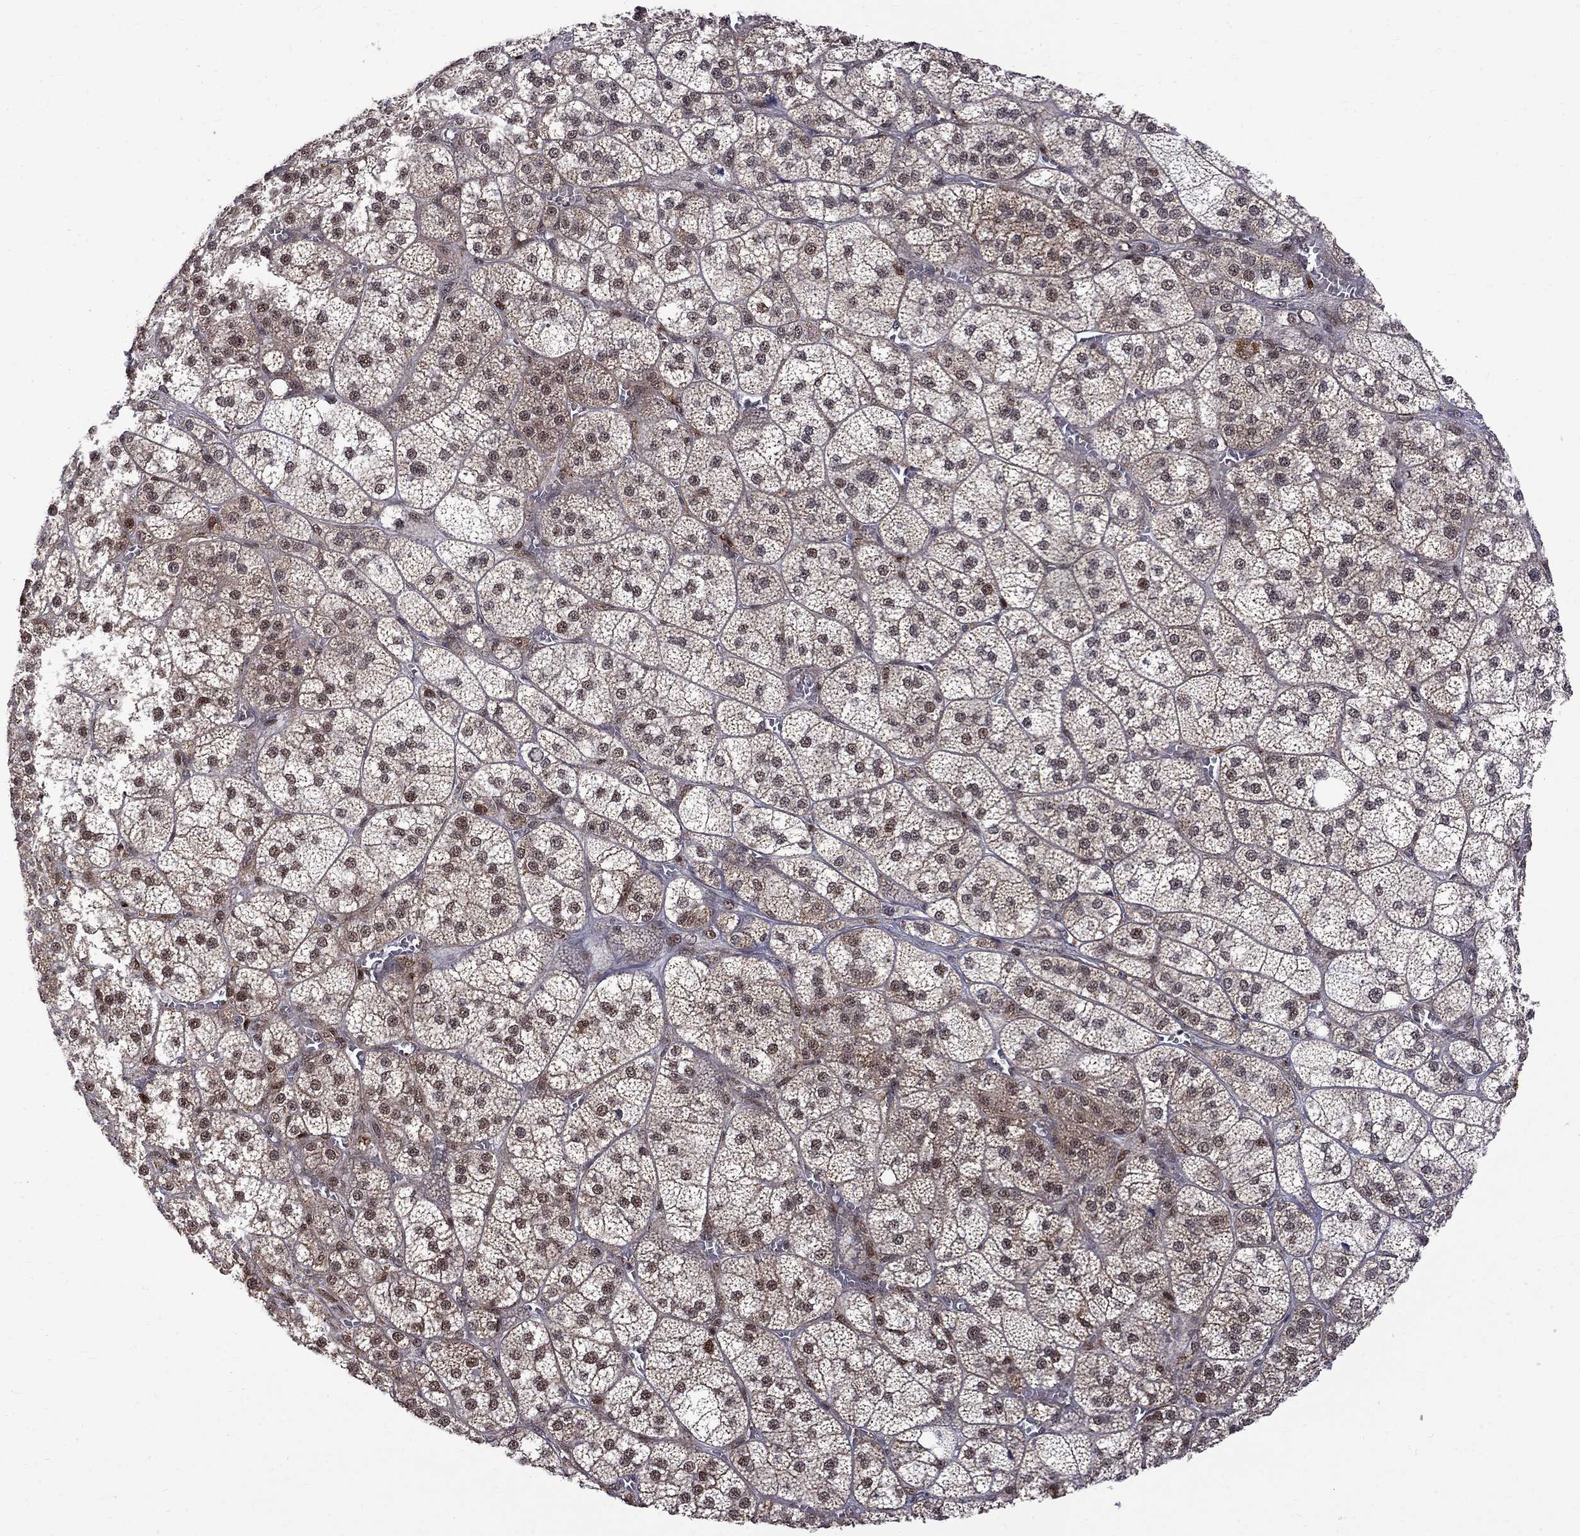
{"staining": {"intensity": "strong", "quantity": "25%-75%", "location": "cytoplasmic/membranous,nuclear"}, "tissue": "adrenal gland", "cell_type": "Glandular cells", "image_type": "normal", "snomed": [{"axis": "morphology", "description": "Normal tissue, NOS"}, {"axis": "topography", "description": "Adrenal gland"}], "caption": "A photomicrograph of human adrenal gland stained for a protein exhibits strong cytoplasmic/membranous,nuclear brown staining in glandular cells. Immunohistochemistry (ihc) stains the protein in brown and the nuclei are stained blue.", "gene": "KPNA3", "patient": {"sex": "female", "age": 60}}